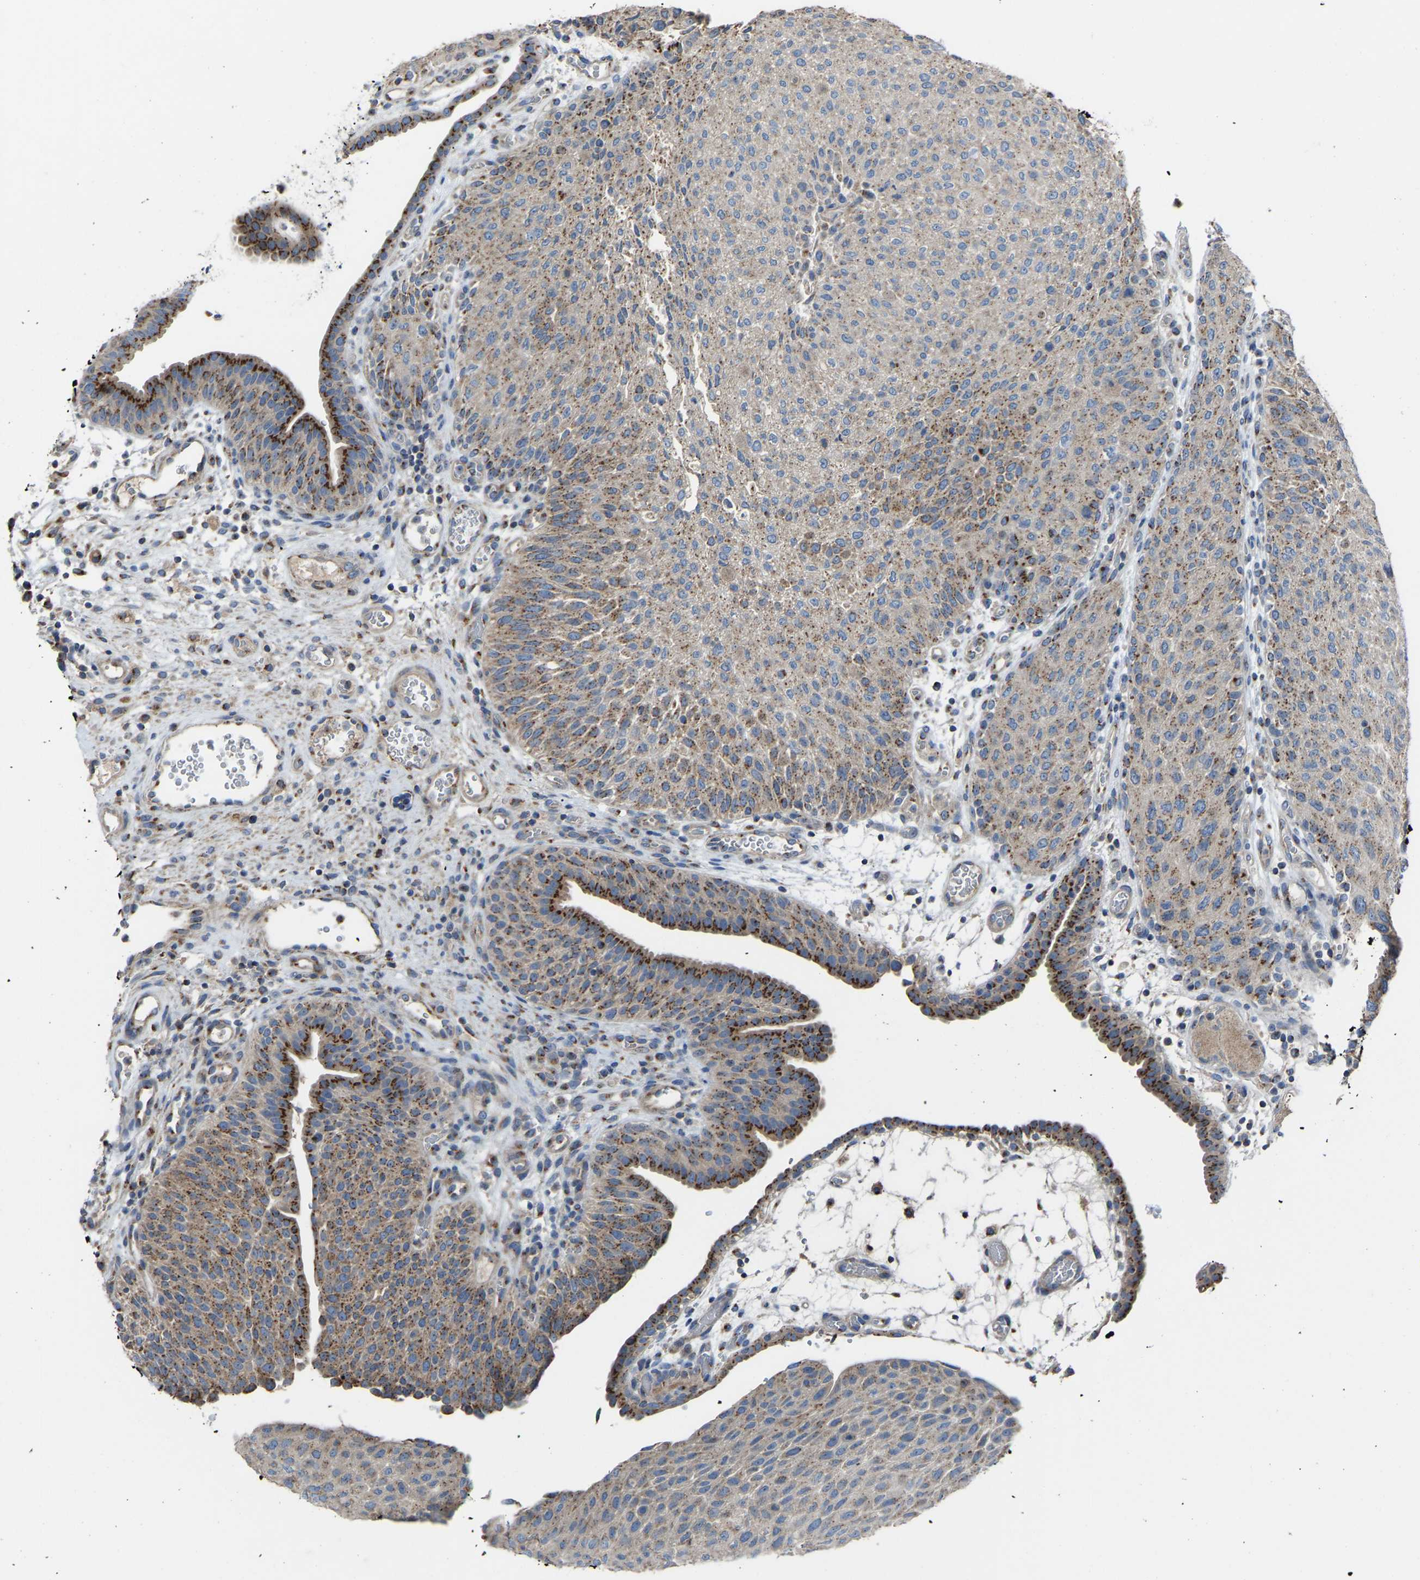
{"staining": {"intensity": "strong", "quantity": "25%-75%", "location": "cytoplasmic/membranous"}, "tissue": "urothelial cancer", "cell_type": "Tumor cells", "image_type": "cancer", "snomed": [{"axis": "morphology", "description": "Urothelial carcinoma, Low grade"}, {"axis": "morphology", "description": "Urothelial carcinoma, High grade"}, {"axis": "topography", "description": "Urinary bladder"}], "caption": "Tumor cells exhibit high levels of strong cytoplasmic/membranous positivity in about 25%-75% of cells in urothelial carcinoma (low-grade).", "gene": "CANT1", "patient": {"sex": "male", "age": 35}}